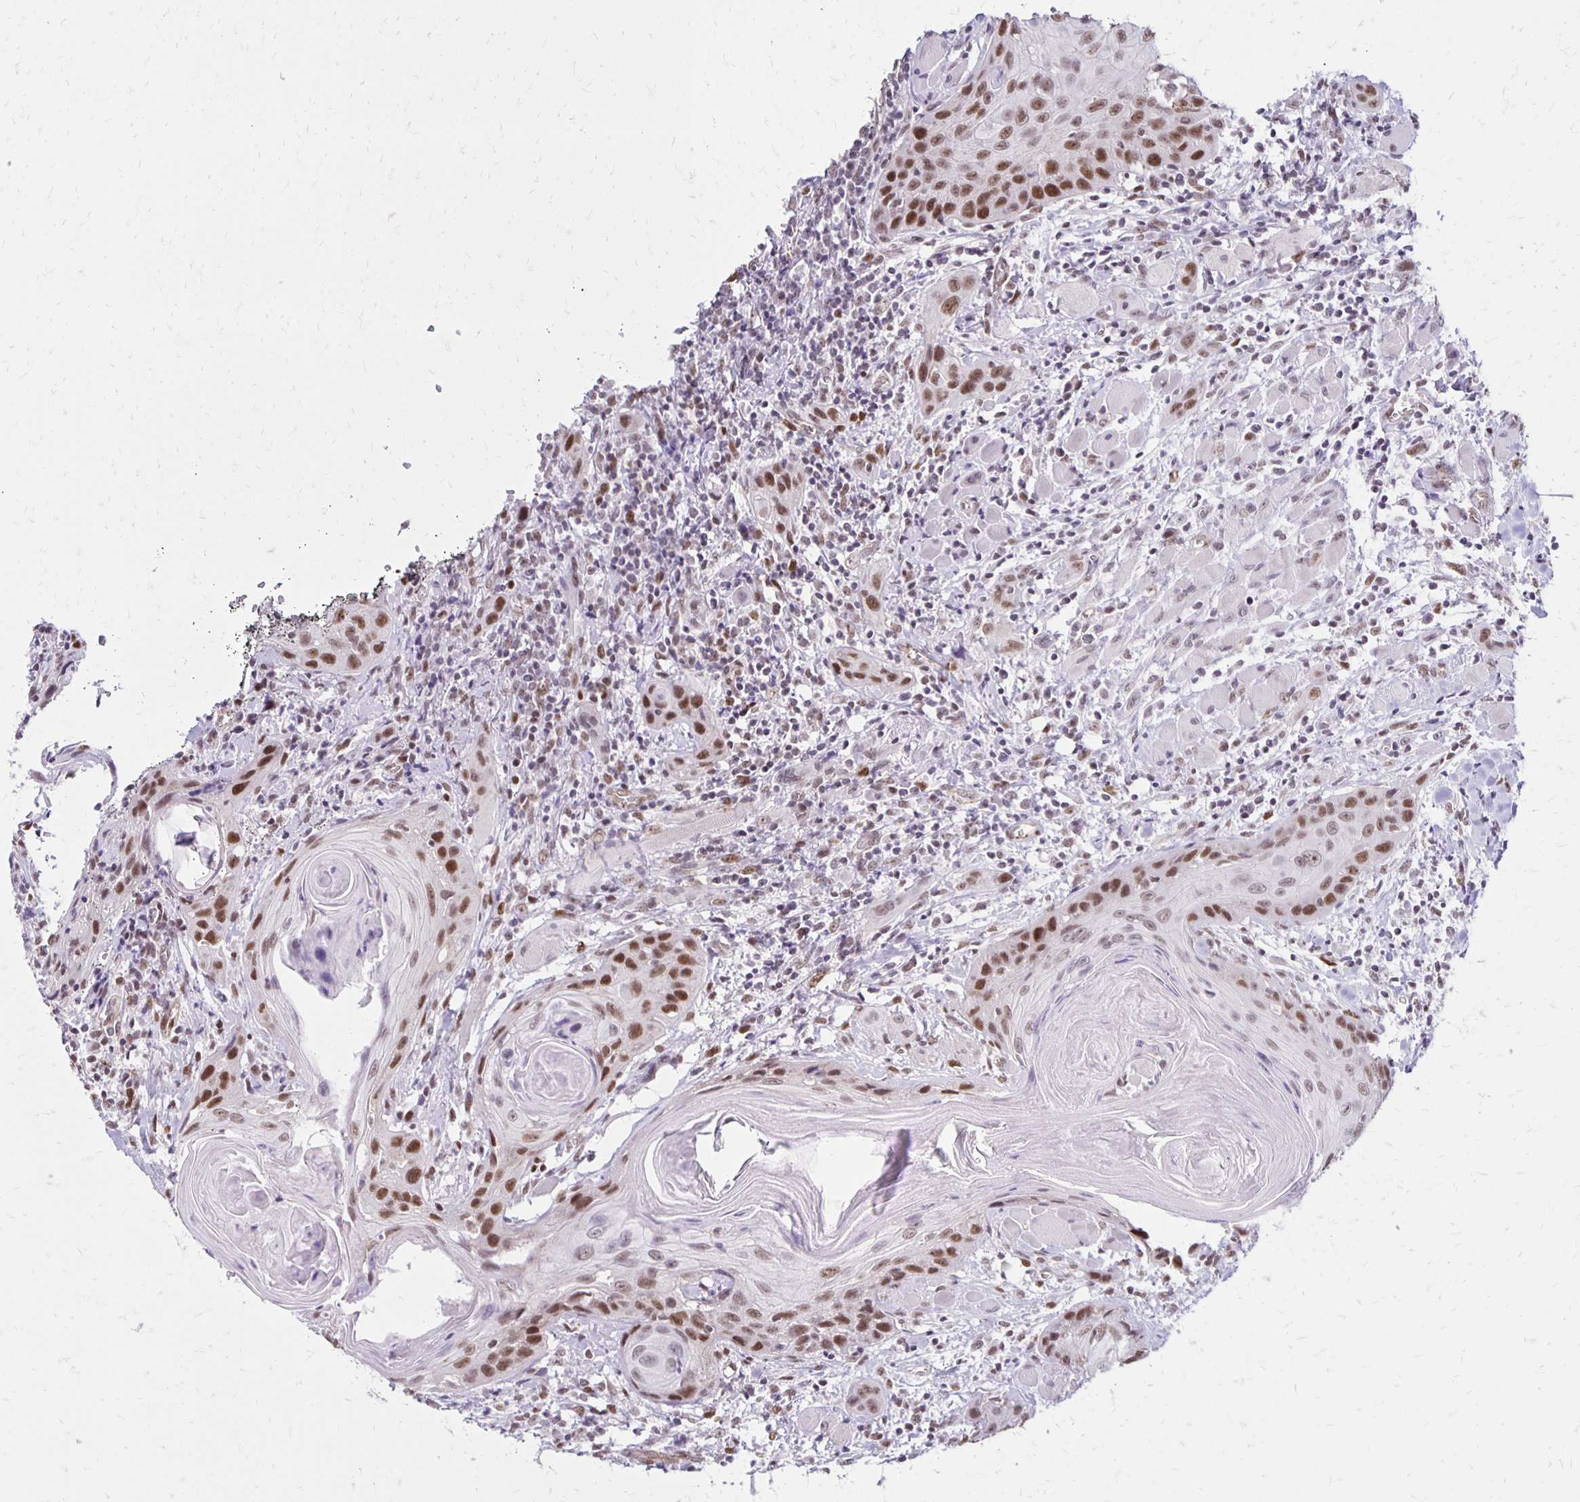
{"staining": {"intensity": "moderate", "quantity": "25%-75%", "location": "nuclear"}, "tissue": "head and neck cancer", "cell_type": "Tumor cells", "image_type": "cancer", "snomed": [{"axis": "morphology", "description": "Squamous cell carcinoma, NOS"}, {"axis": "topography", "description": "Oral tissue"}, {"axis": "topography", "description": "Head-Neck"}], "caption": "Tumor cells show medium levels of moderate nuclear staining in about 25%-75% of cells in head and neck cancer (squamous cell carcinoma). (DAB IHC with brightfield microscopy, high magnification).", "gene": "DDB2", "patient": {"sex": "male", "age": 58}}